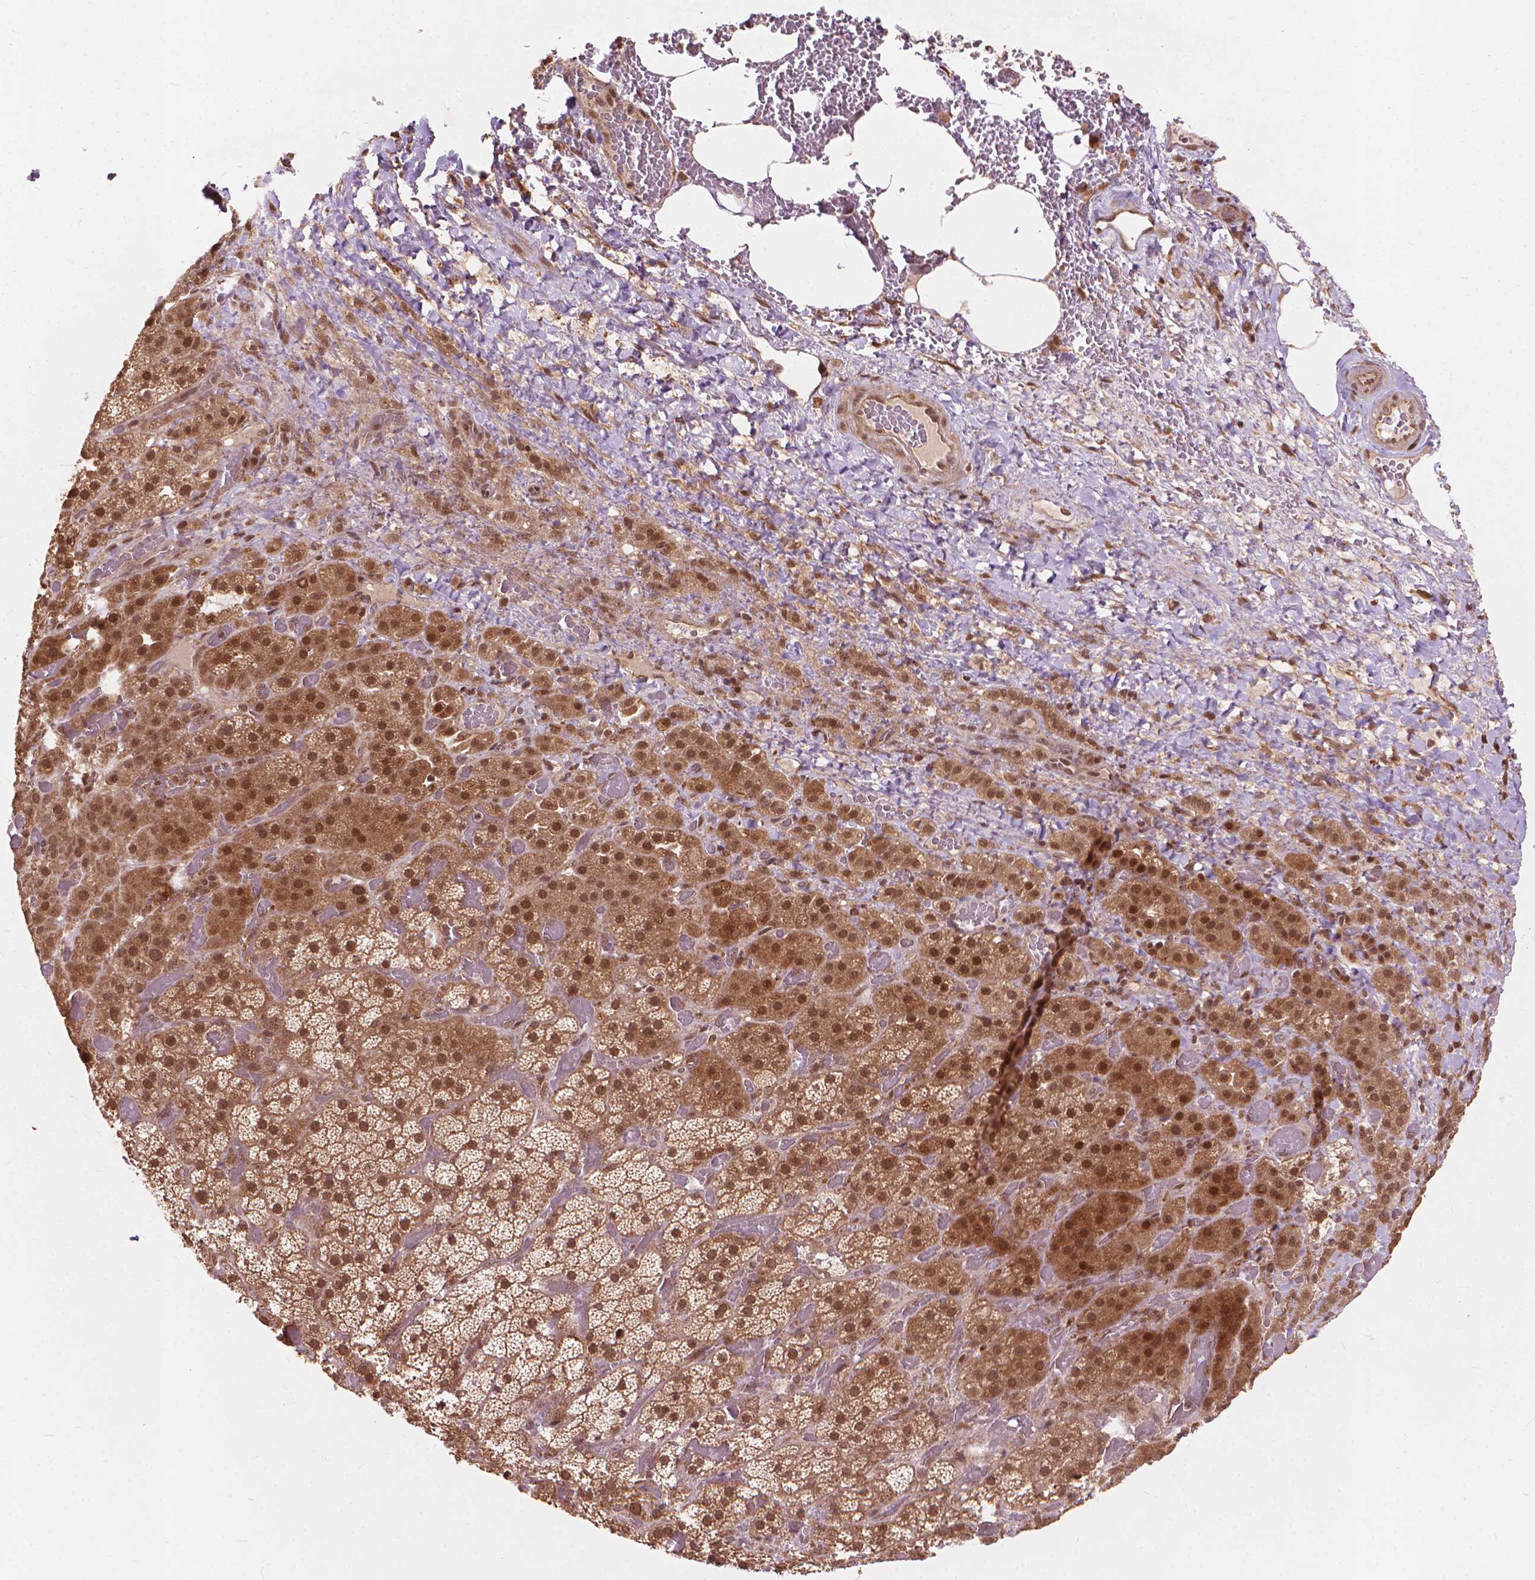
{"staining": {"intensity": "moderate", "quantity": ">75%", "location": "cytoplasmic/membranous,nuclear"}, "tissue": "adrenal gland", "cell_type": "Glandular cells", "image_type": "normal", "snomed": [{"axis": "morphology", "description": "Normal tissue, NOS"}, {"axis": "topography", "description": "Adrenal gland"}], "caption": "Benign adrenal gland was stained to show a protein in brown. There is medium levels of moderate cytoplasmic/membranous,nuclear expression in approximately >75% of glandular cells. (DAB IHC with brightfield microscopy, high magnification).", "gene": "SSU72", "patient": {"sex": "male", "age": 57}}